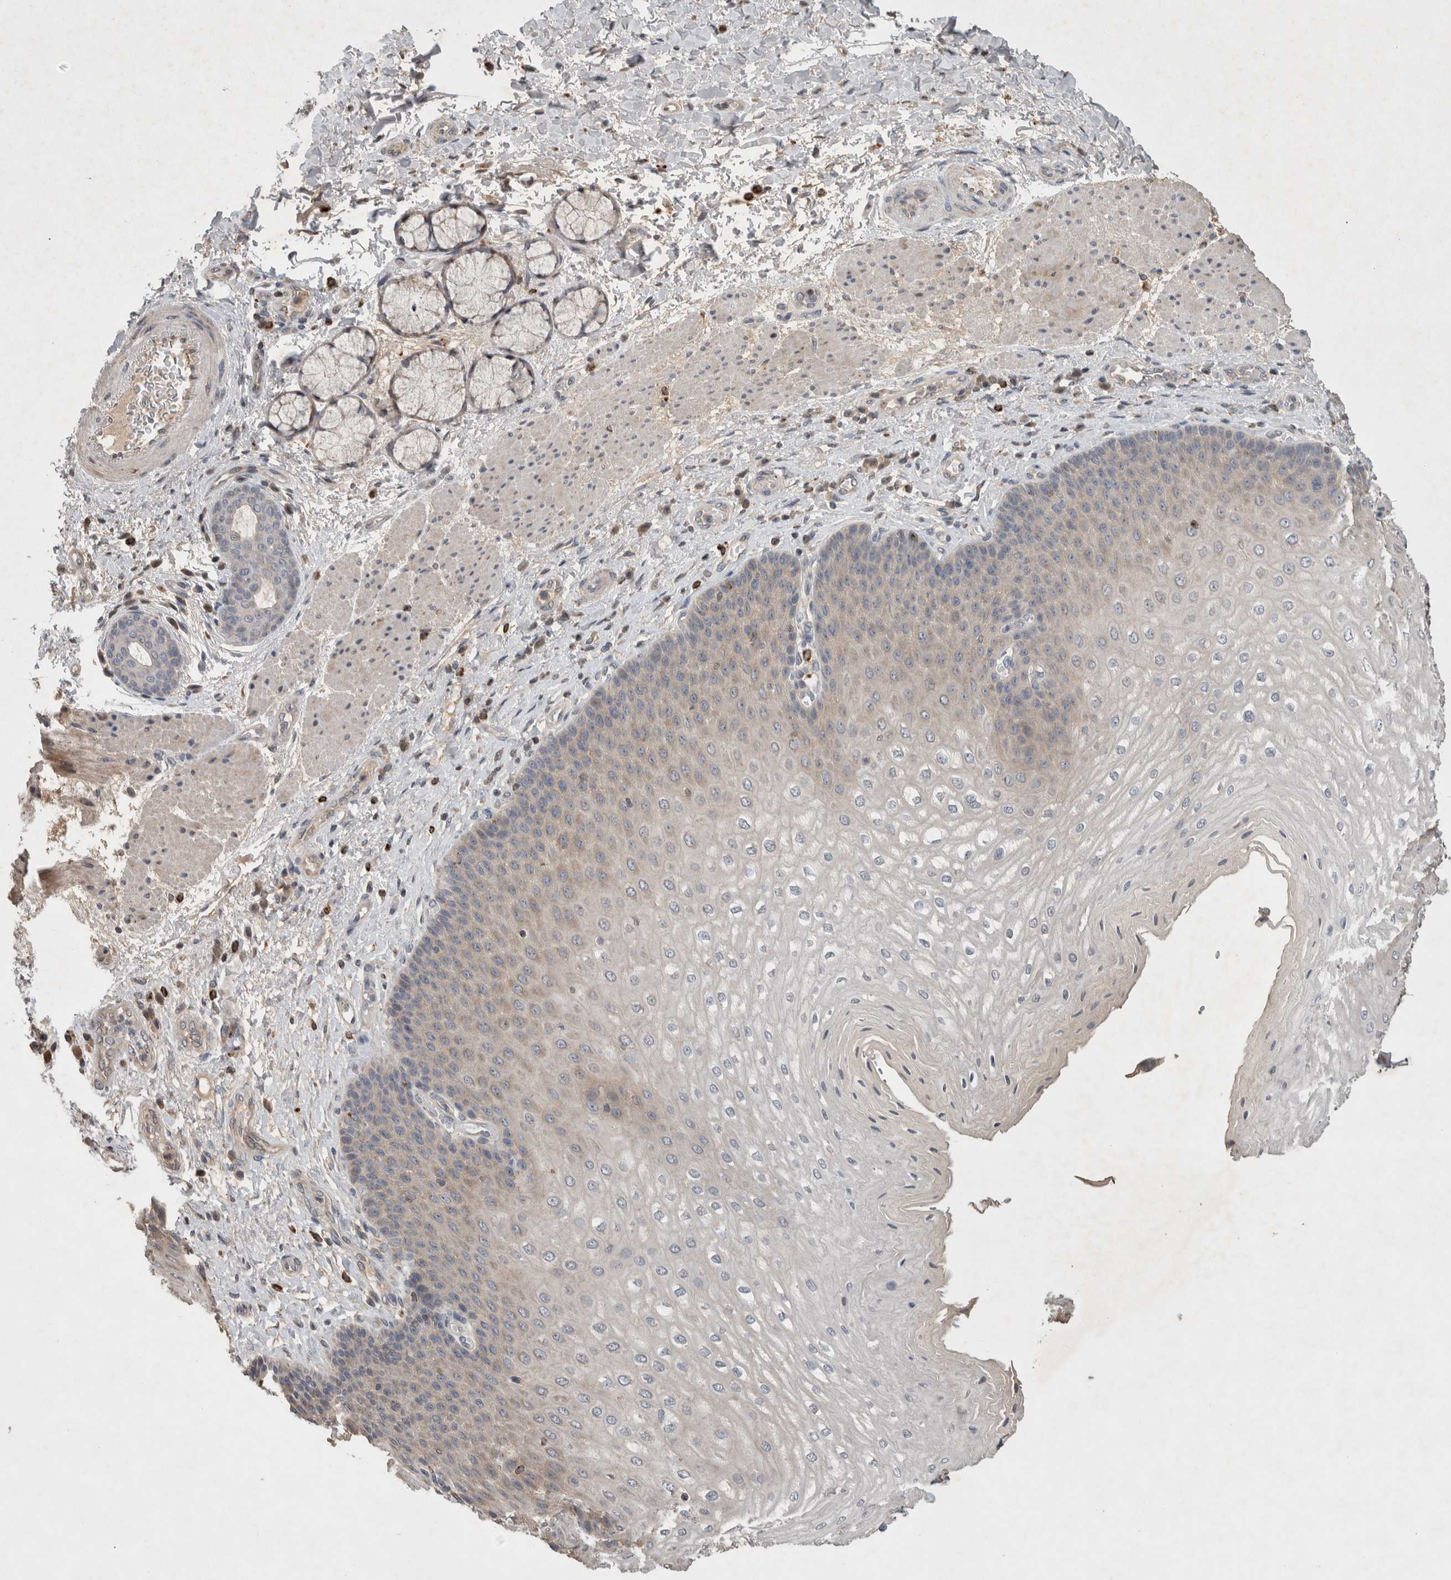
{"staining": {"intensity": "strong", "quantity": "25%-75%", "location": "cytoplasmic/membranous"}, "tissue": "esophagus", "cell_type": "Squamous epithelial cells", "image_type": "normal", "snomed": [{"axis": "morphology", "description": "Normal tissue, NOS"}, {"axis": "topography", "description": "Esophagus"}], "caption": "About 25%-75% of squamous epithelial cells in benign human esophagus demonstrate strong cytoplasmic/membranous protein expression as visualized by brown immunohistochemical staining.", "gene": "SERAC1", "patient": {"sex": "male", "age": 54}}